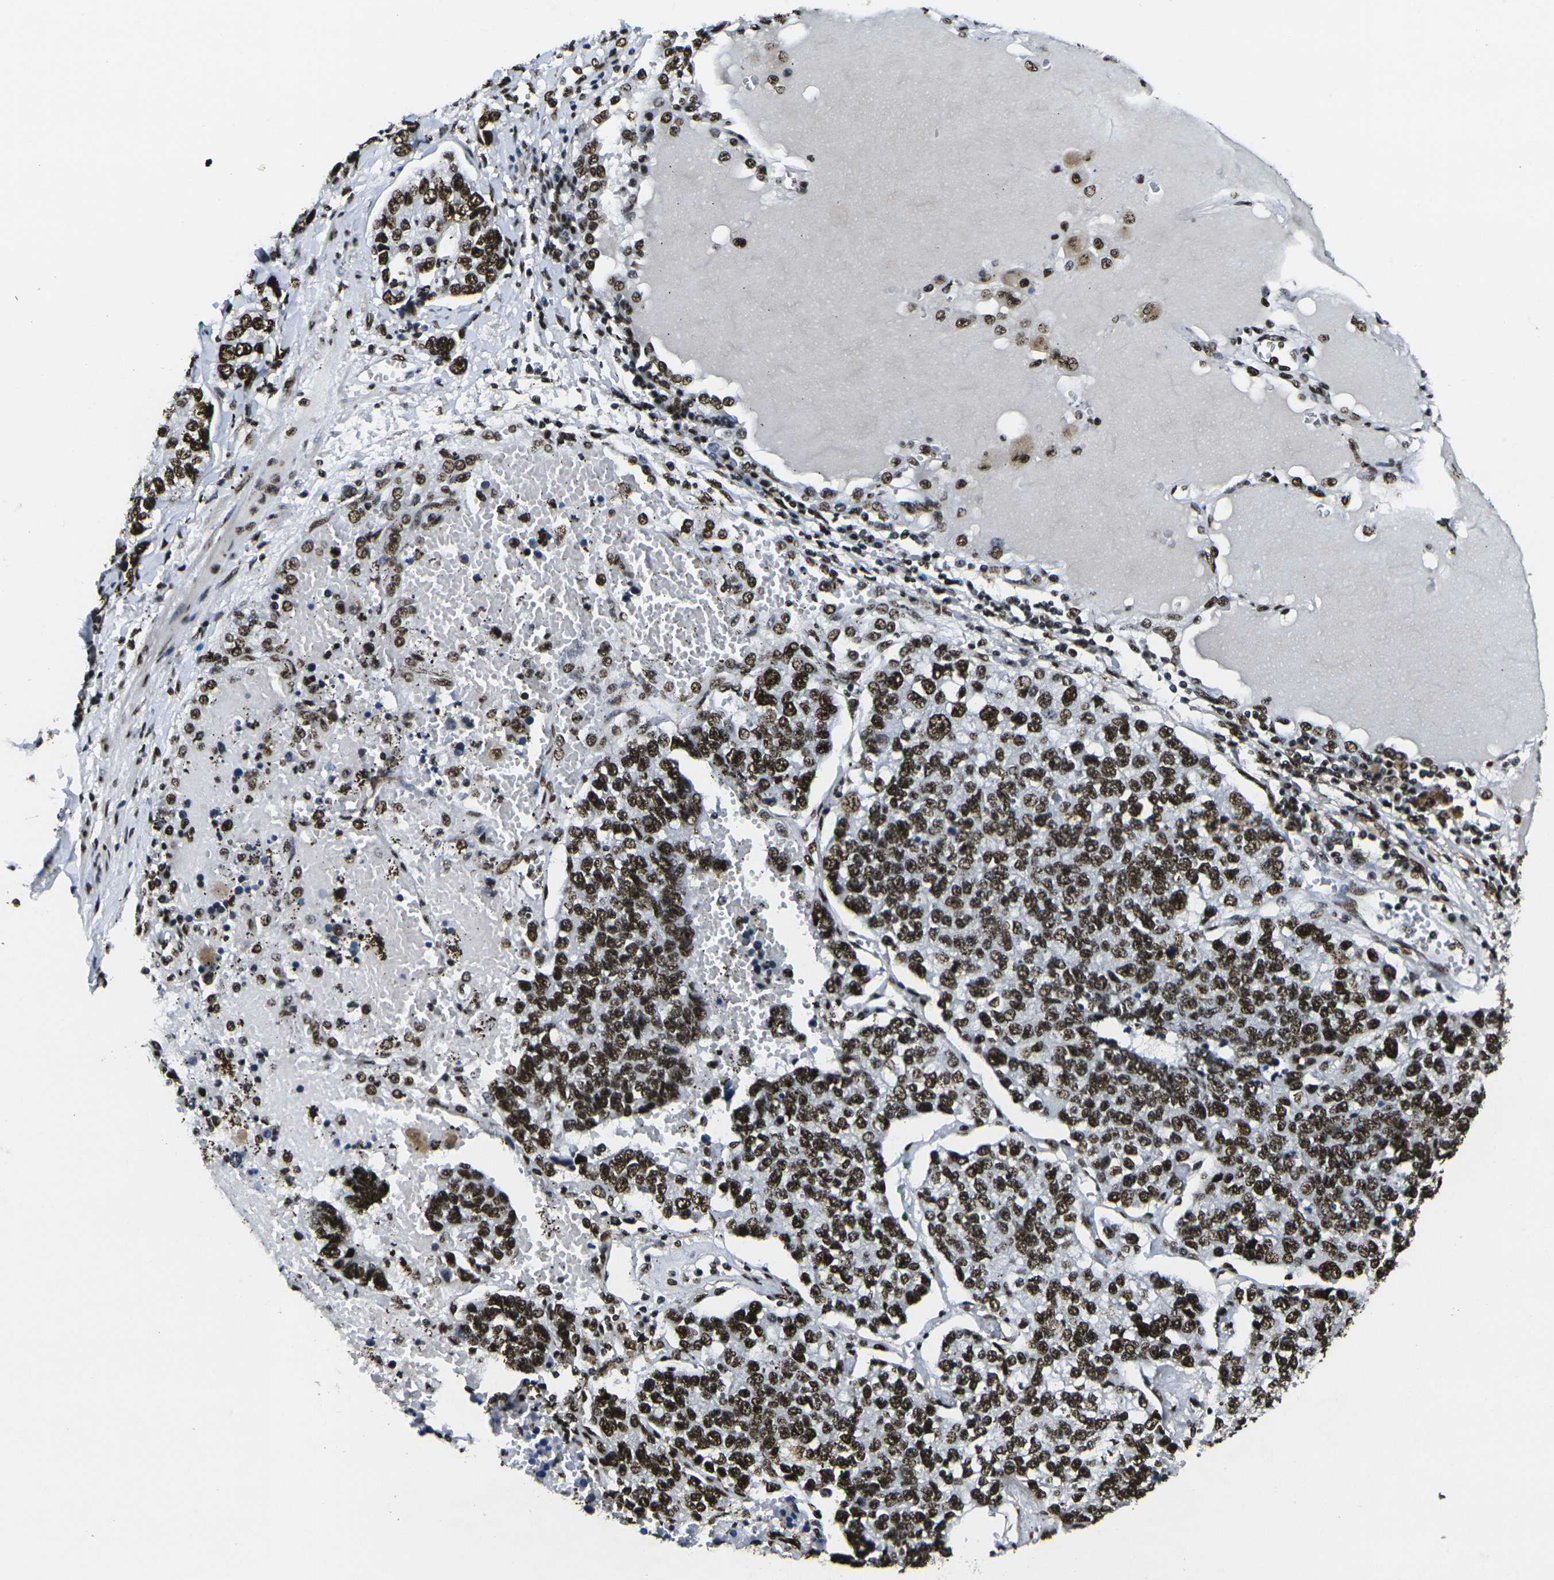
{"staining": {"intensity": "strong", "quantity": ">75%", "location": "nuclear"}, "tissue": "lung cancer", "cell_type": "Tumor cells", "image_type": "cancer", "snomed": [{"axis": "morphology", "description": "Adenocarcinoma, NOS"}, {"axis": "topography", "description": "Lung"}], "caption": "This micrograph displays adenocarcinoma (lung) stained with IHC to label a protein in brown. The nuclear of tumor cells show strong positivity for the protein. Nuclei are counter-stained blue.", "gene": "SMARCC1", "patient": {"sex": "male", "age": 49}}